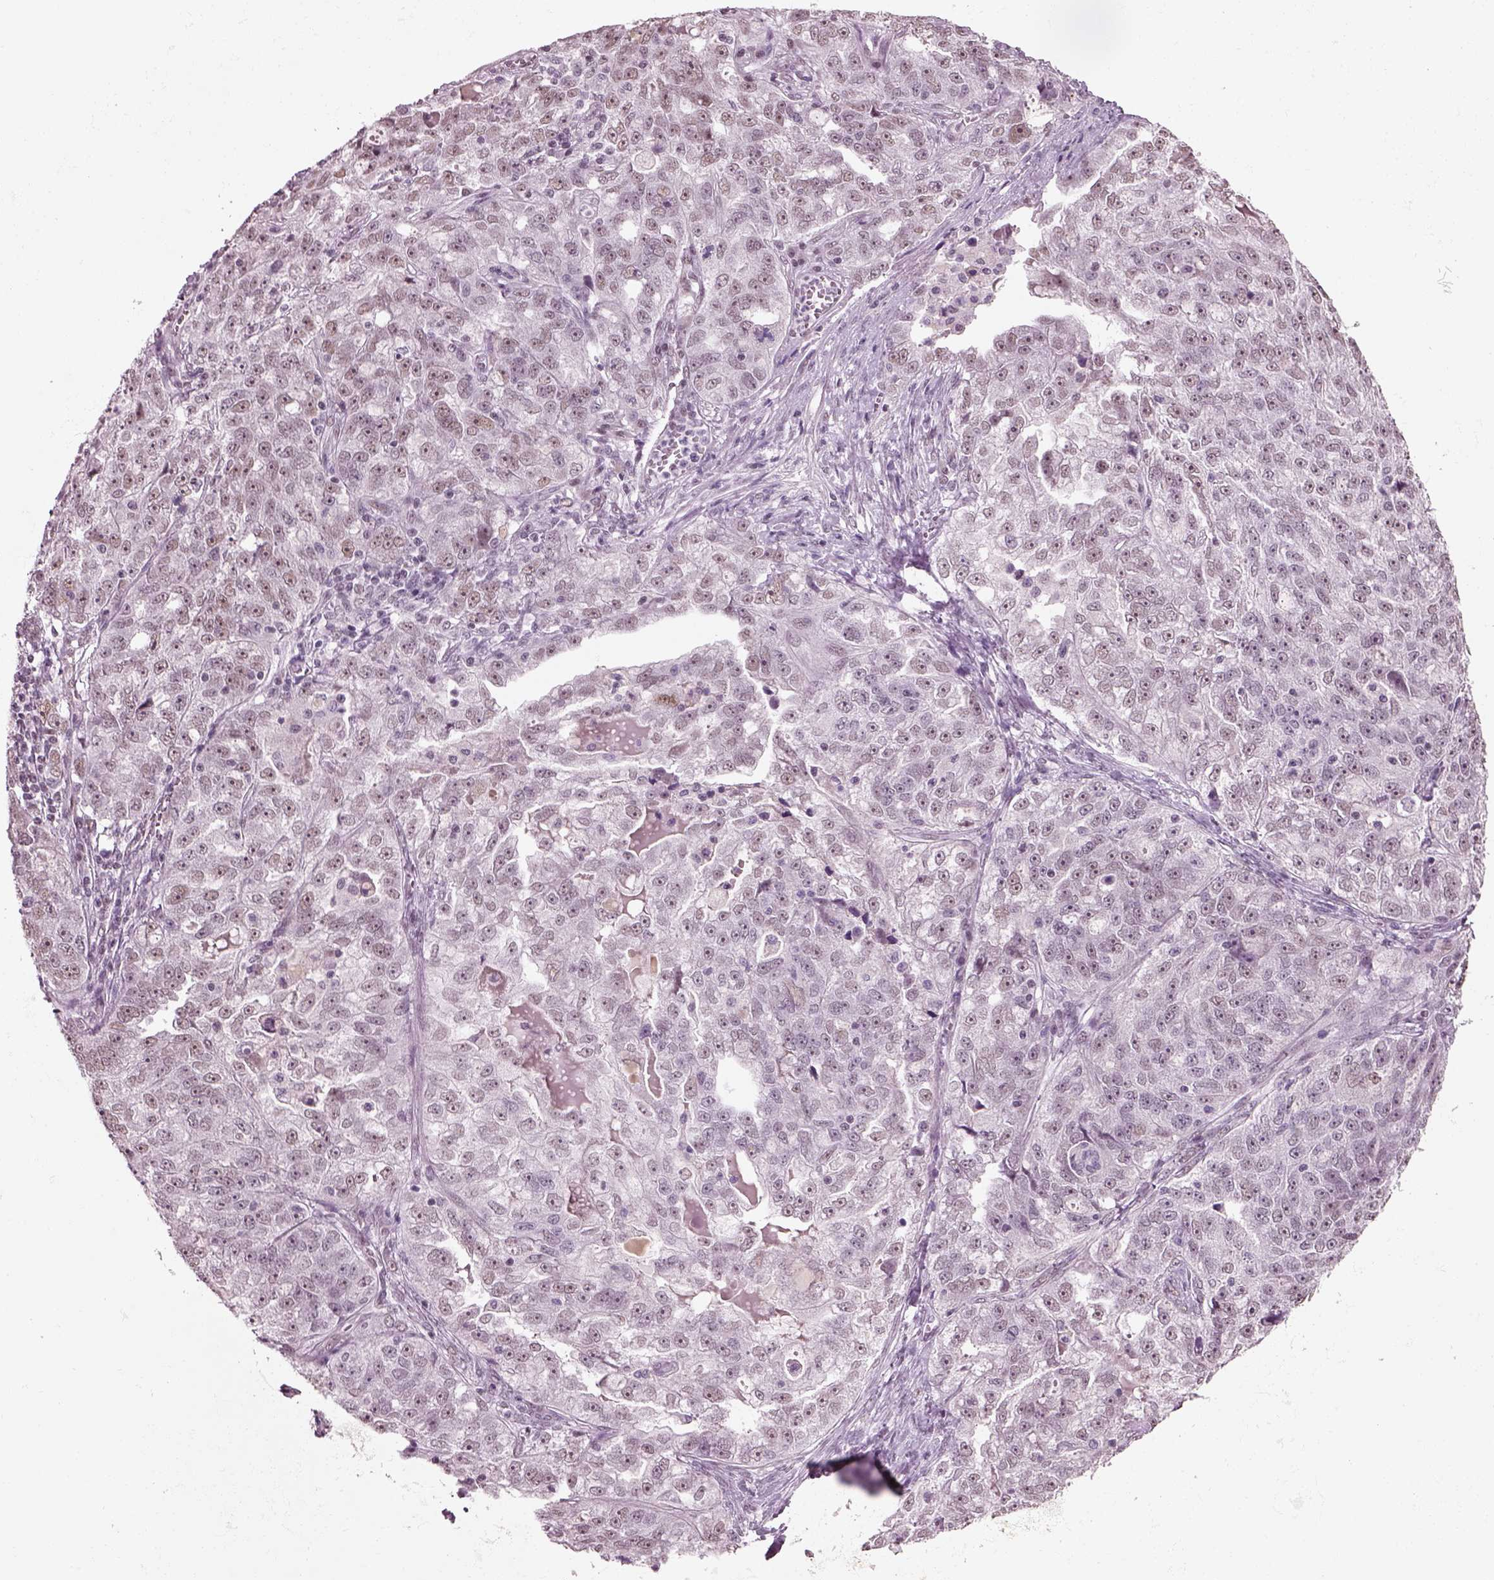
{"staining": {"intensity": "moderate", "quantity": "25%-75%", "location": "nuclear"}, "tissue": "ovarian cancer", "cell_type": "Tumor cells", "image_type": "cancer", "snomed": [{"axis": "morphology", "description": "Cystadenocarcinoma, serous, NOS"}, {"axis": "topography", "description": "Ovary"}], "caption": "Moderate nuclear protein staining is seen in about 25%-75% of tumor cells in ovarian cancer.", "gene": "SEPHS1", "patient": {"sex": "female", "age": 51}}